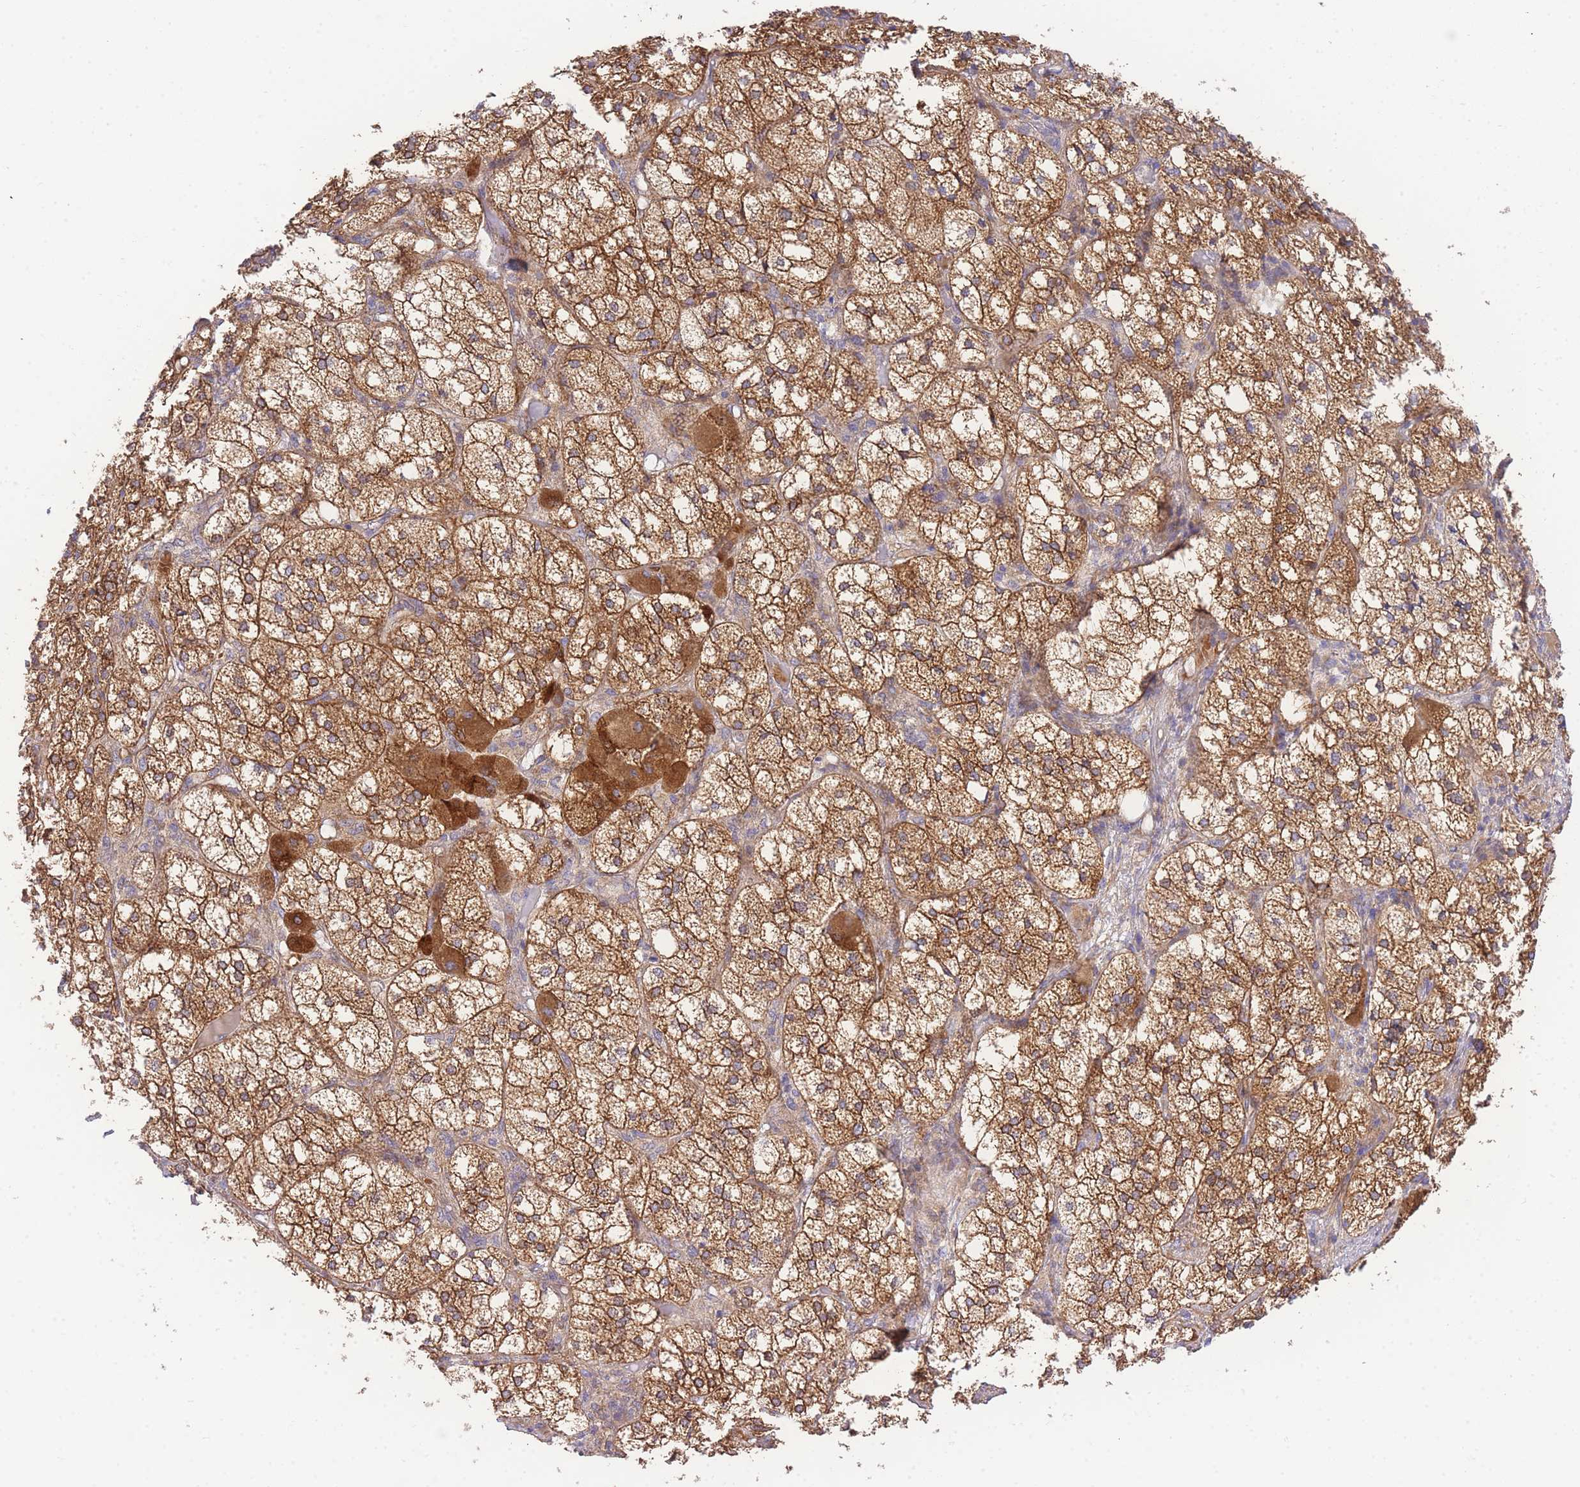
{"staining": {"intensity": "moderate", "quantity": ">75%", "location": "cytoplasmic/membranous"}, "tissue": "adrenal gland", "cell_type": "Glandular cells", "image_type": "normal", "snomed": [{"axis": "morphology", "description": "Normal tissue, NOS"}, {"axis": "topography", "description": "Adrenal gland"}], "caption": "Immunohistochemical staining of benign adrenal gland shows medium levels of moderate cytoplasmic/membranous expression in about >75% of glandular cells. (DAB = brown stain, brightfield microscopy at high magnification).", "gene": "INSYN2B", "patient": {"sex": "female", "age": 61}}